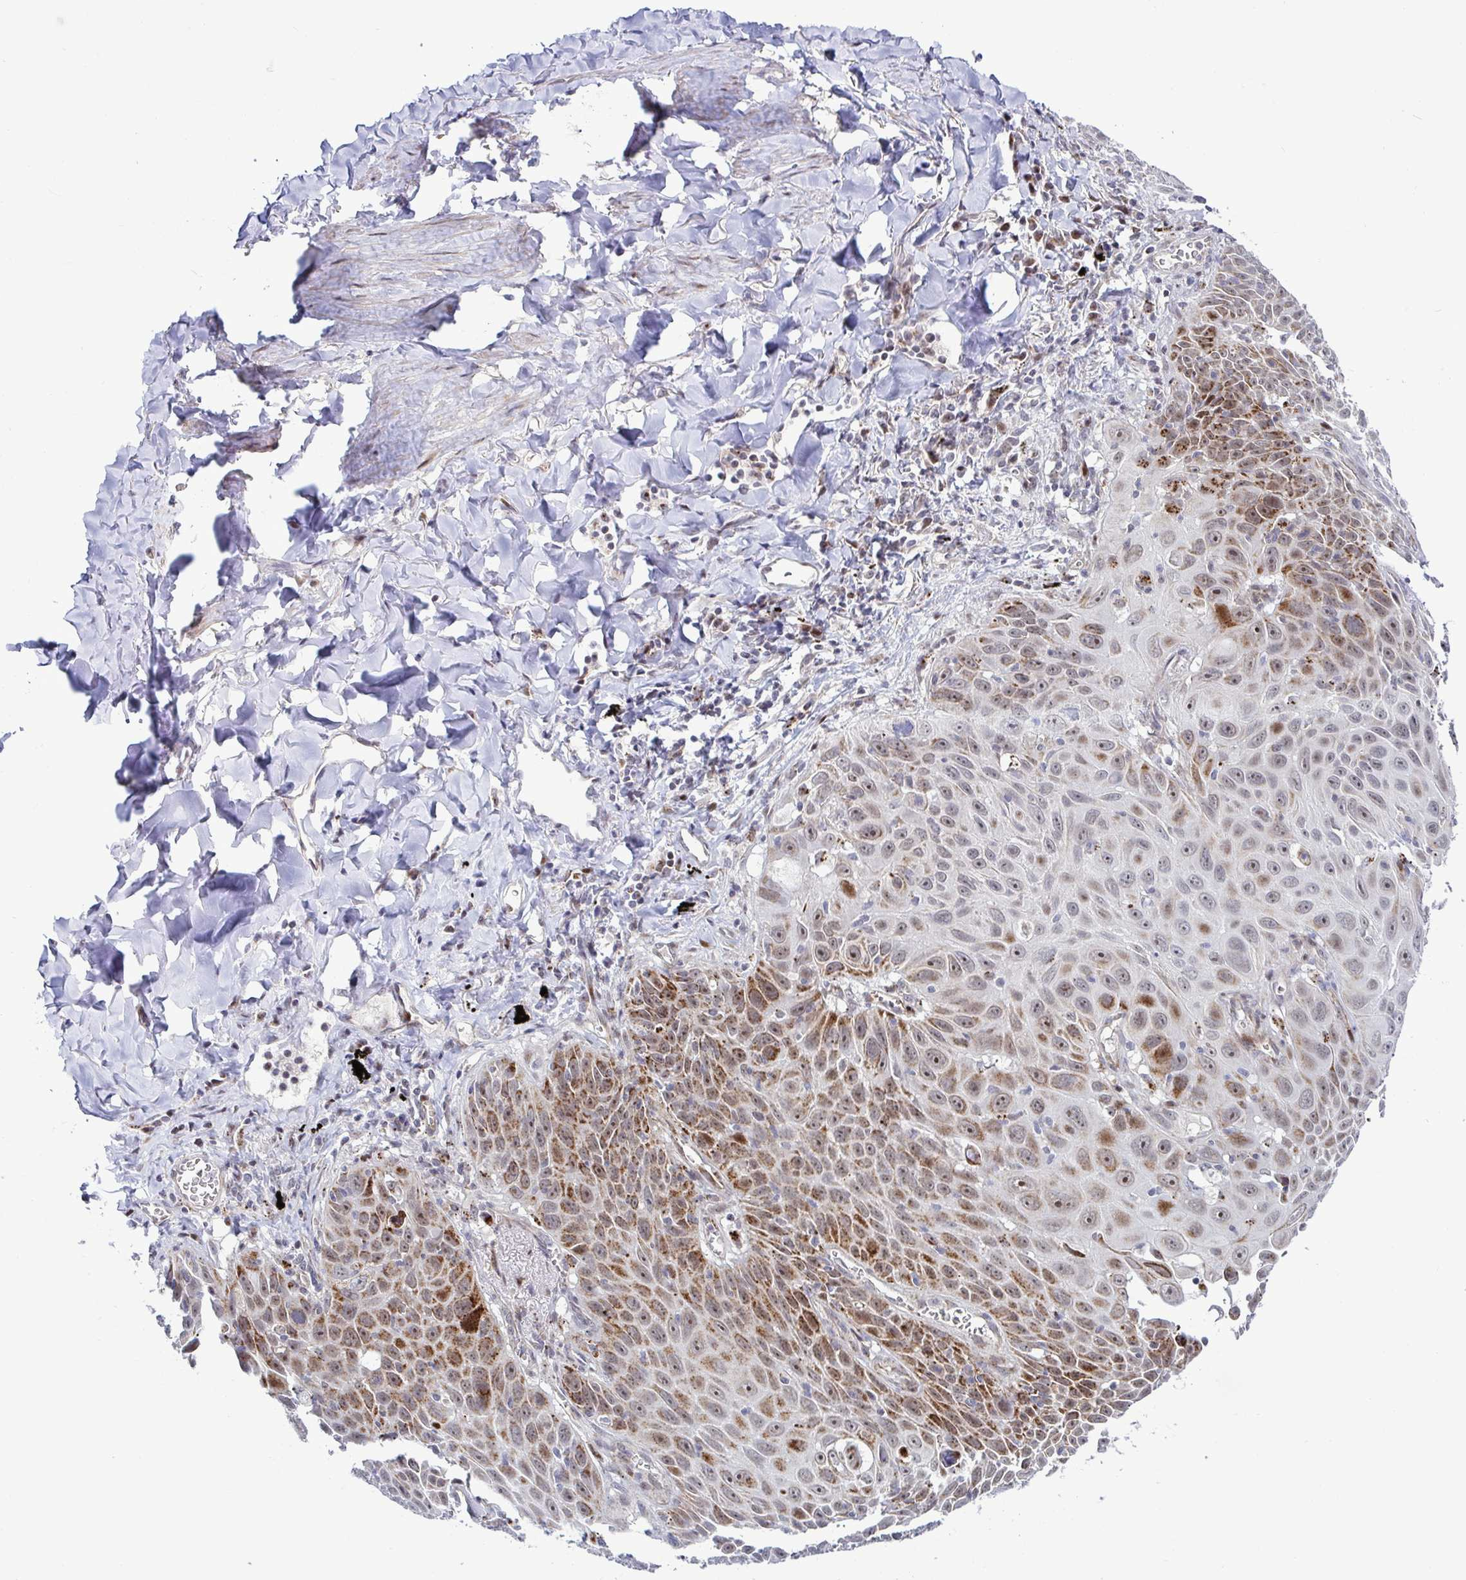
{"staining": {"intensity": "moderate", "quantity": ">75%", "location": "cytoplasmic/membranous,nuclear"}, "tissue": "lung cancer", "cell_type": "Tumor cells", "image_type": "cancer", "snomed": [{"axis": "morphology", "description": "Squamous cell carcinoma, NOS"}, {"axis": "morphology", "description": "Squamous cell carcinoma, metastatic, NOS"}, {"axis": "topography", "description": "Lymph node"}, {"axis": "topography", "description": "Lung"}], "caption": "A brown stain shows moderate cytoplasmic/membranous and nuclear staining of a protein in lung squamous cell carcinoma tumor cells.", "gene": "DZIP1", "patient": {"sex": "female", "age": 62}}